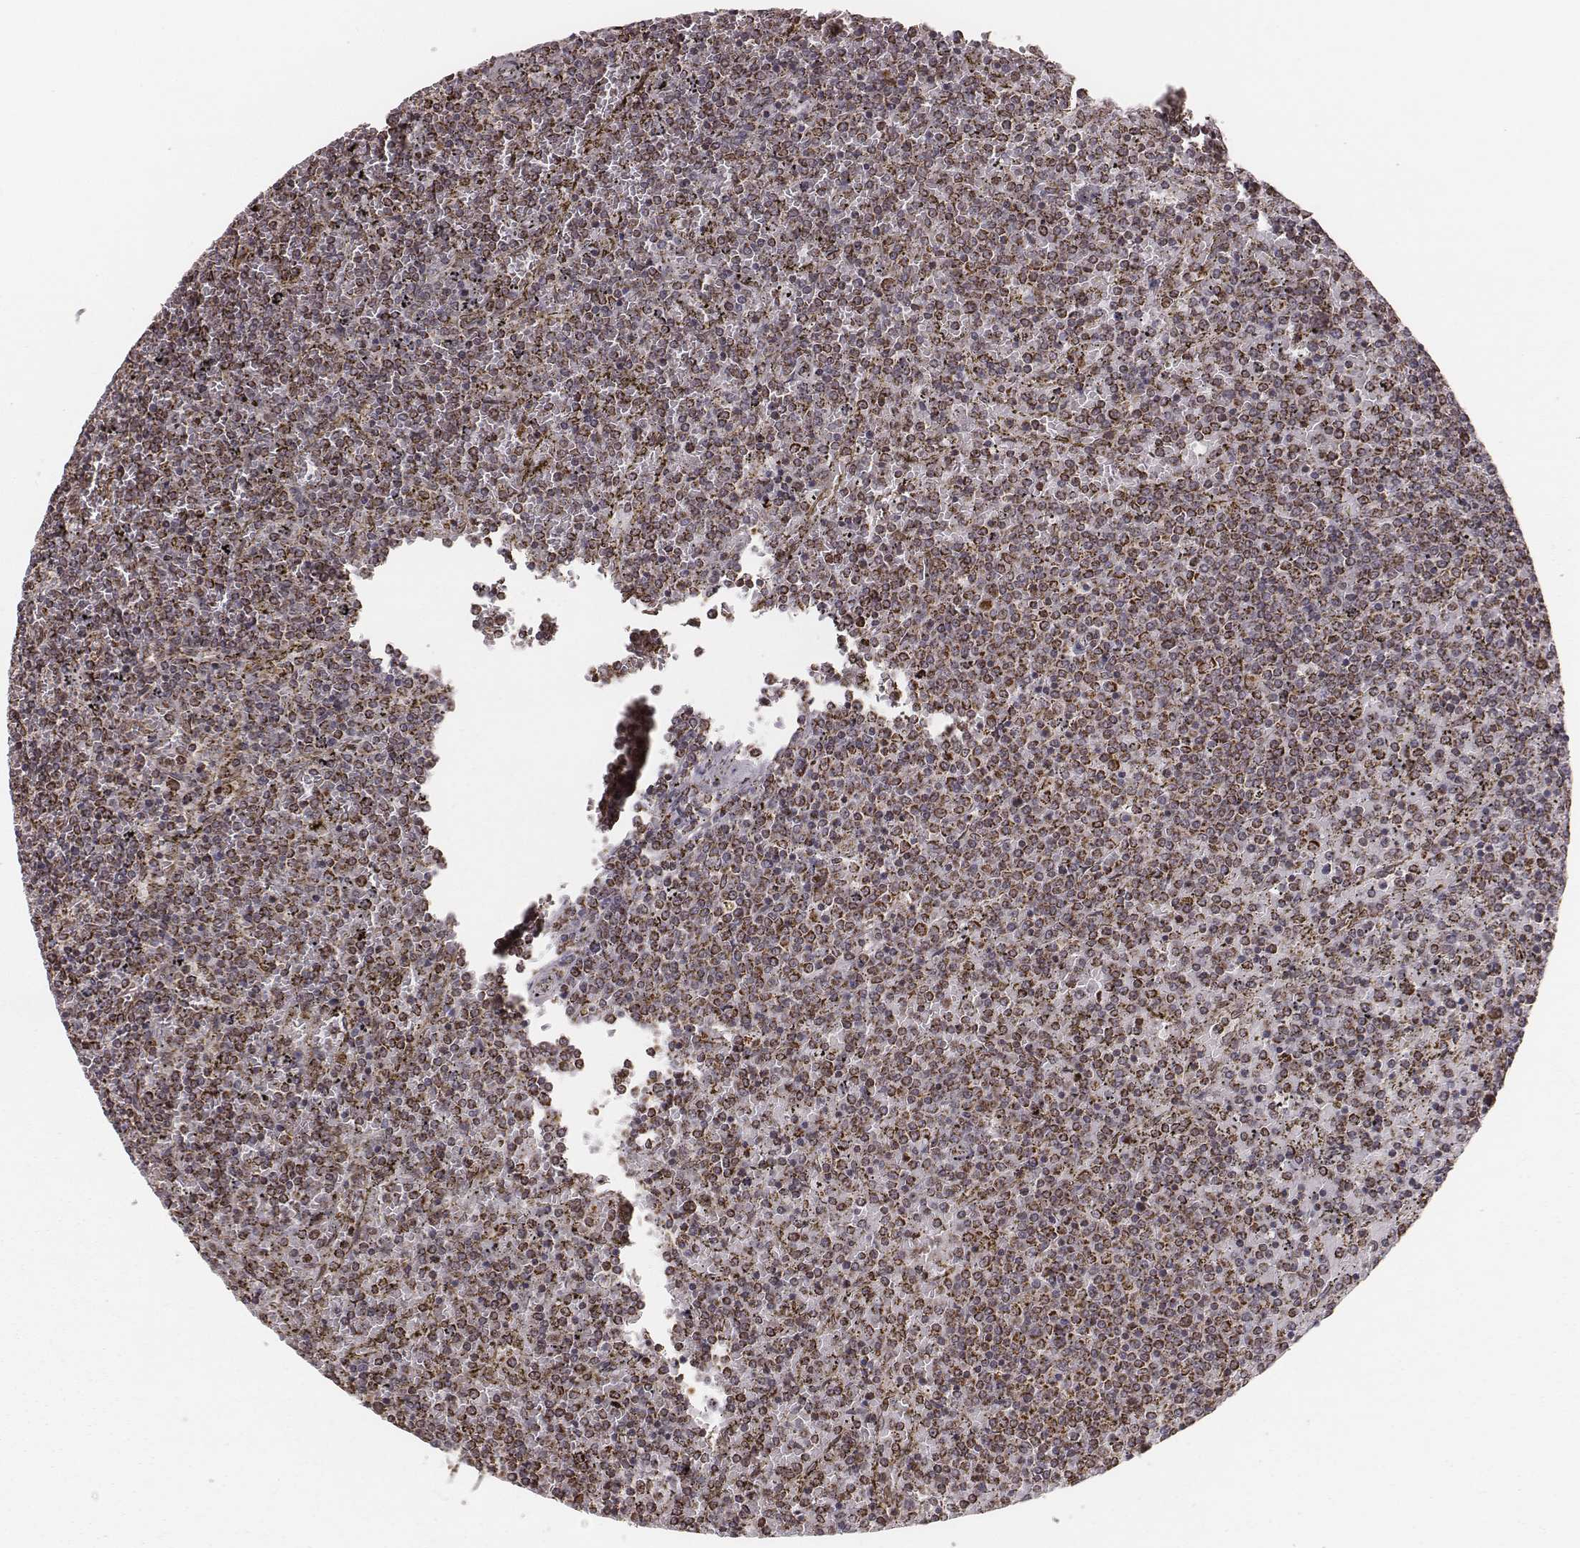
{"staining": {"intensity": "moderate", "quantity": ">75%", "location": "cytoplasmic/membranous"}, "tissue": "lymphoma", "cell_type": "Tumor cells", "image_type": "cancer", "snomed": [{"axis": "morphology", "description": "Malignant lymphoma, non-Hodgkin's type, Low grade"}, {"axis": "topography", "description": "Spleen"}], "caption": "Protein staining of lymphoma tissue shows moderate cytoplasmic/membranous staining in approximately >75% of tumor cells.", "gene": "ACOT2", "patient": {"sex": "female", "age": 77}}